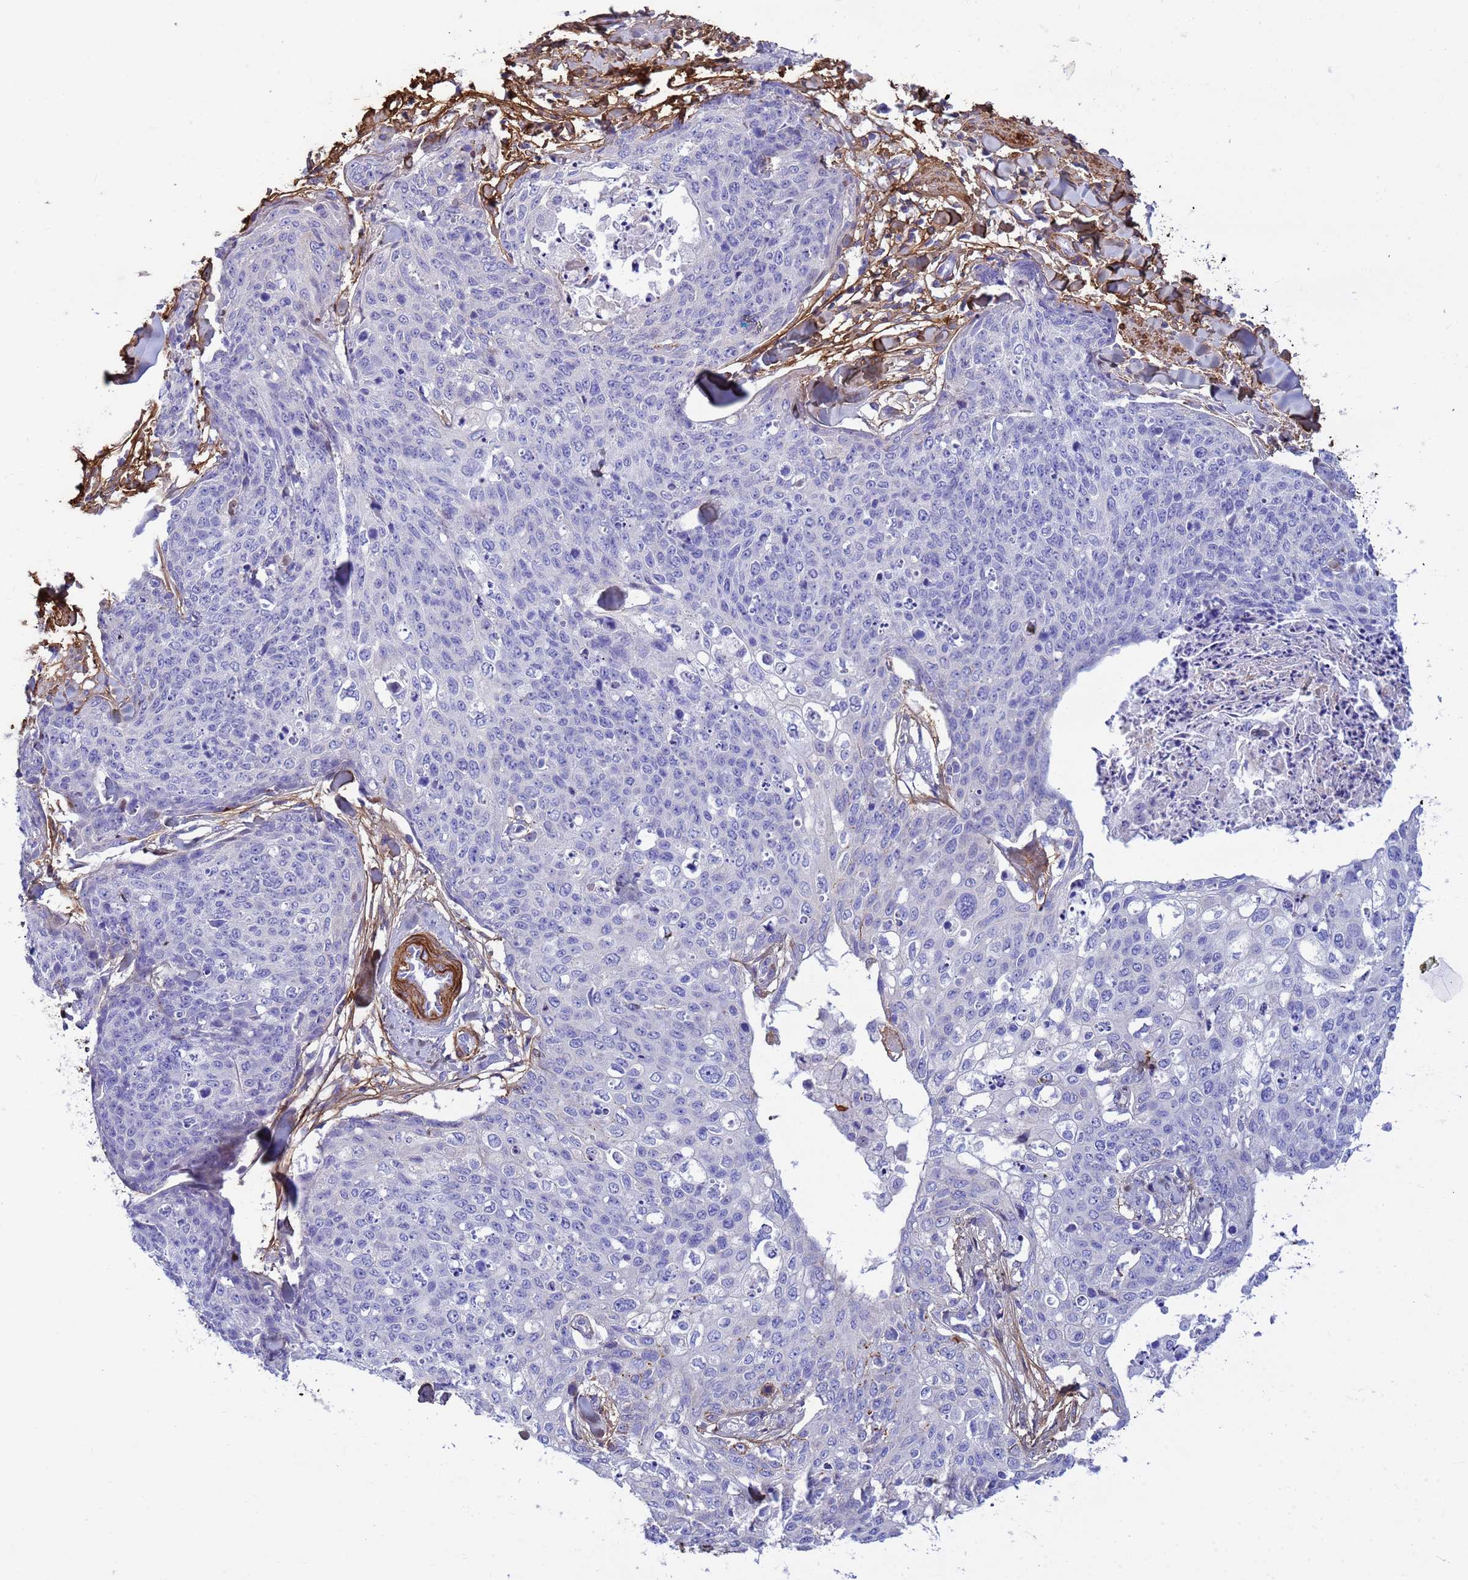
{"staining": {"intensity": "negative", "quantity": "none", "location": "none"}, "tissue": "skin cancer", "cell_type": "Tumor cells", "image_type": "cancer", "snomed": [{"axis": "morphology", "description": "Squamous cell carcinoma, NOS"}, {"axis": "topography", "description": "Skin"}, {"axis": "topography", "description": "Vulva"}], "caption": "Immunohistochemistry (IHC) histopathology image of skin squamous cell carcinoma stained for a protein (brown), which demonstrates no expression in tumor cells.", "gene": "P2RX7", "patient": {"sex": "female", "age": 85}}